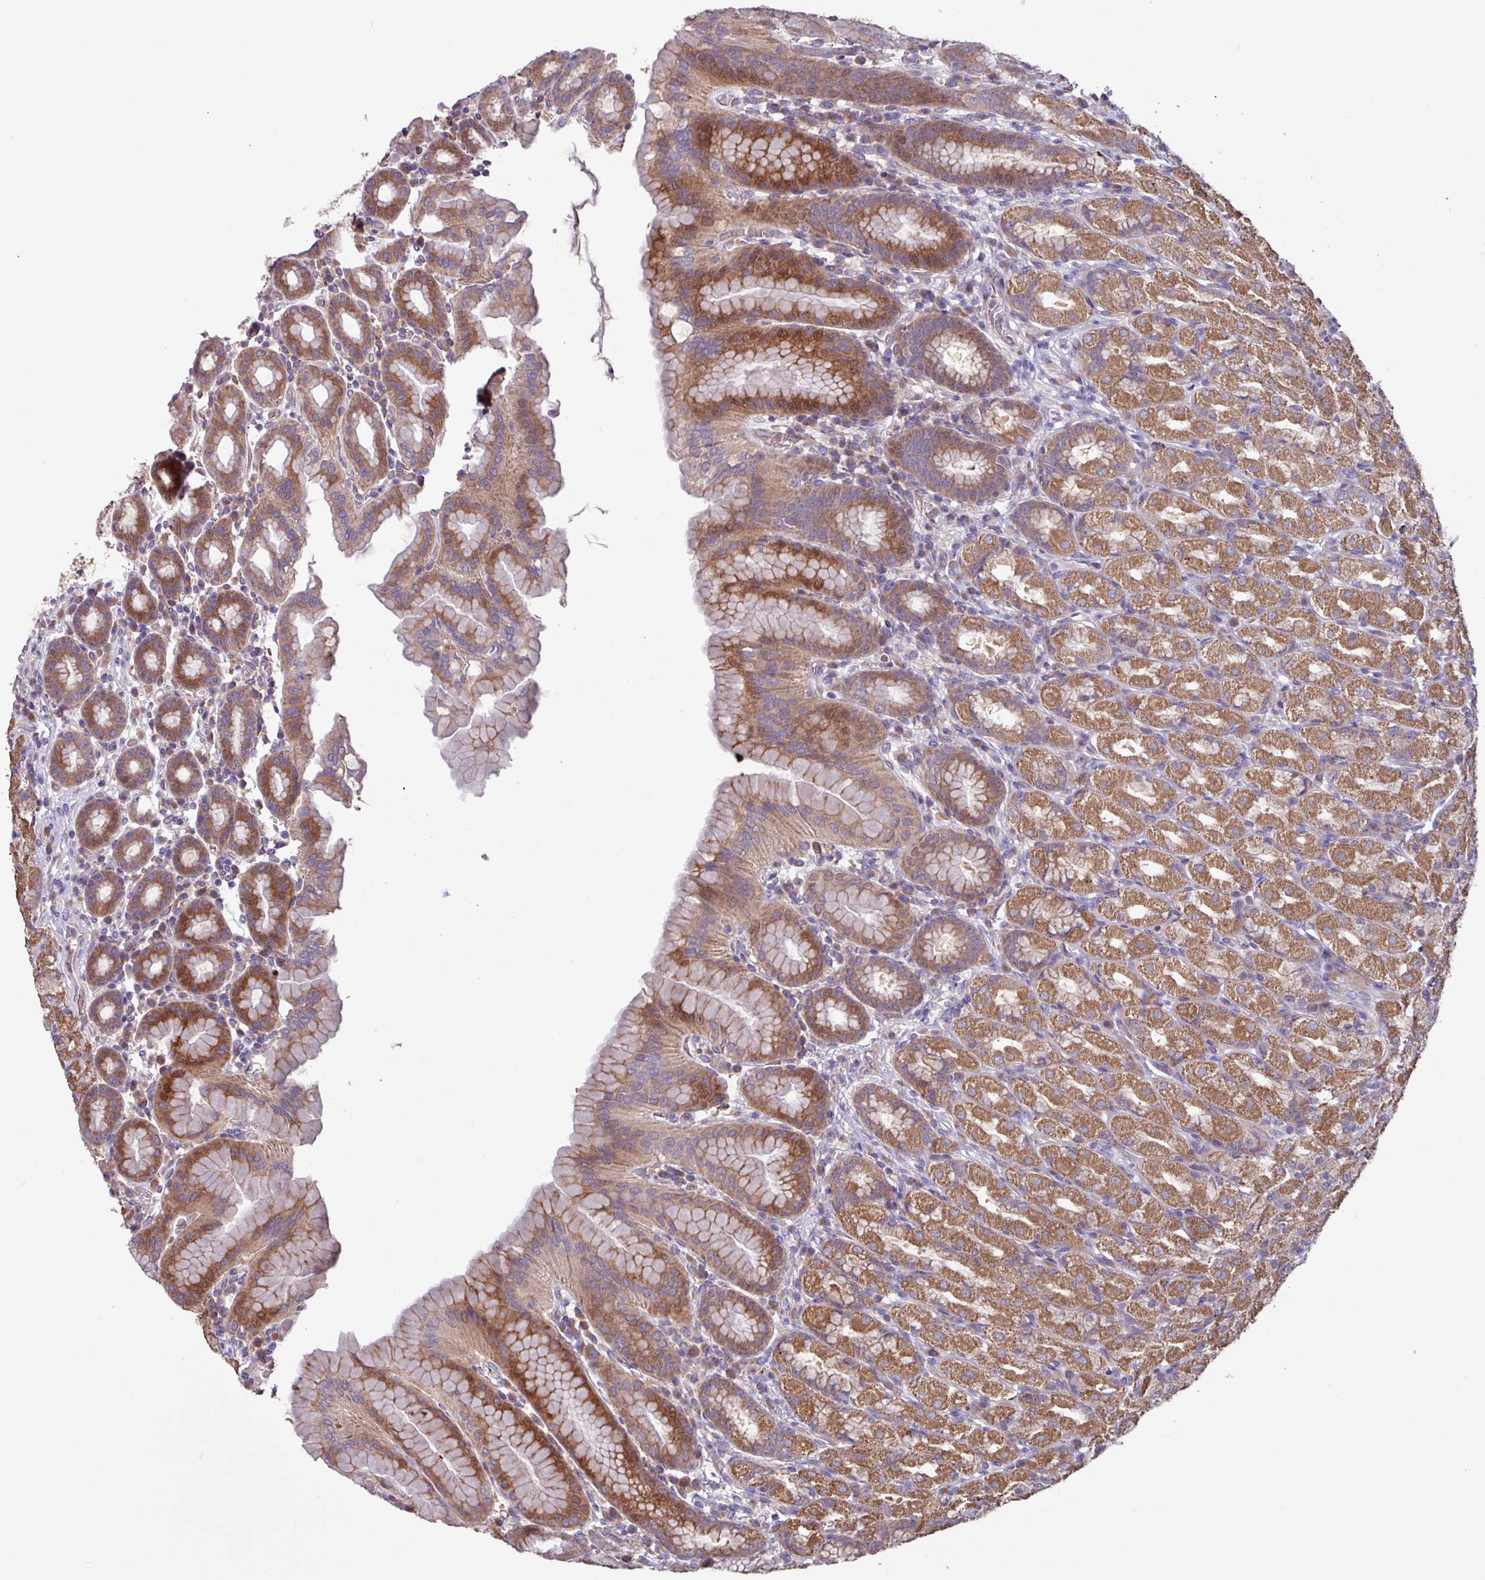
{"staining": {"intensity": "moderate", "quantity": ">75%", "location": "cytoplasmic/membranous"}, "tissue": "stomach", "cell_type": "Glandular cells", "image_type": "normal", "snomed": [{"axis": "morphology", "description": "Normal tissue, NOS"}, {"axis": "topography", "description": "Stomach, upper"}, {"axis": "topography", "description": "Stomach"}], "caption": "DAB (3,3'-diaminobenzidine) immunohistochemical staining of unremarkable stomach shows moderate cytoplasmic/membranous protein expression in approximately >75% of glandular cells.", "gene": "PTPRQ", "patient": {"sex": "male", "age": 68}}